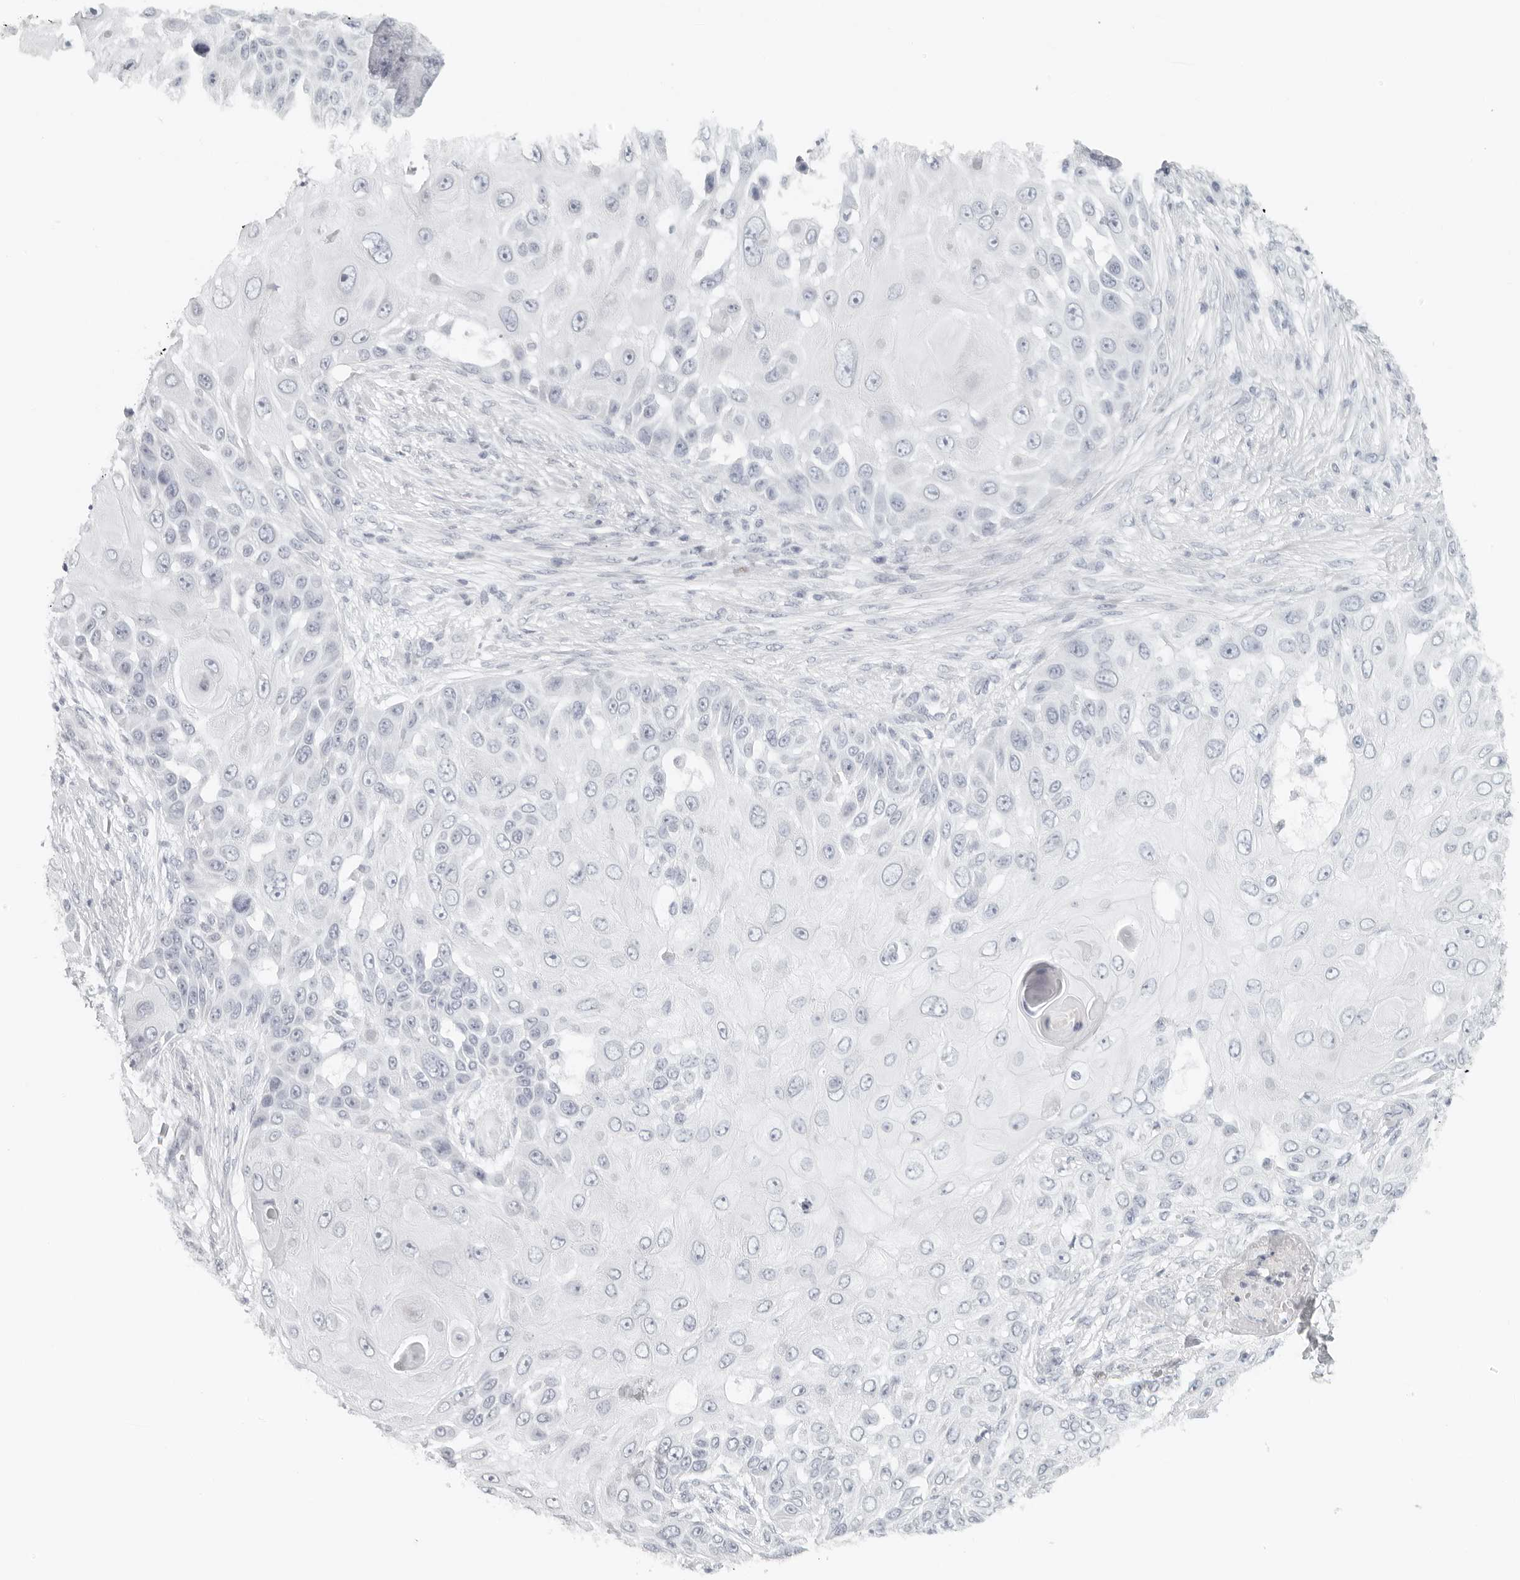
{"staining": {"intensity": "negative", "quantity": "none", "location": "none"}, "tissue": "skin cancer", "cell_type": "Tumor cells", "image_type": "cancer", "snomed": [{"axis": "morphology", "description": "Squamous cell carcinoma, NOS"}, {"axis": "topography", "description": "Skin"}], "caption": "Immunohistochemistry of human skin squamous cell carcinoma demonstrates no expression in tumor cells.", "gene": "RPS6KC1", "patient": {"sex": "female", "age": 44}}